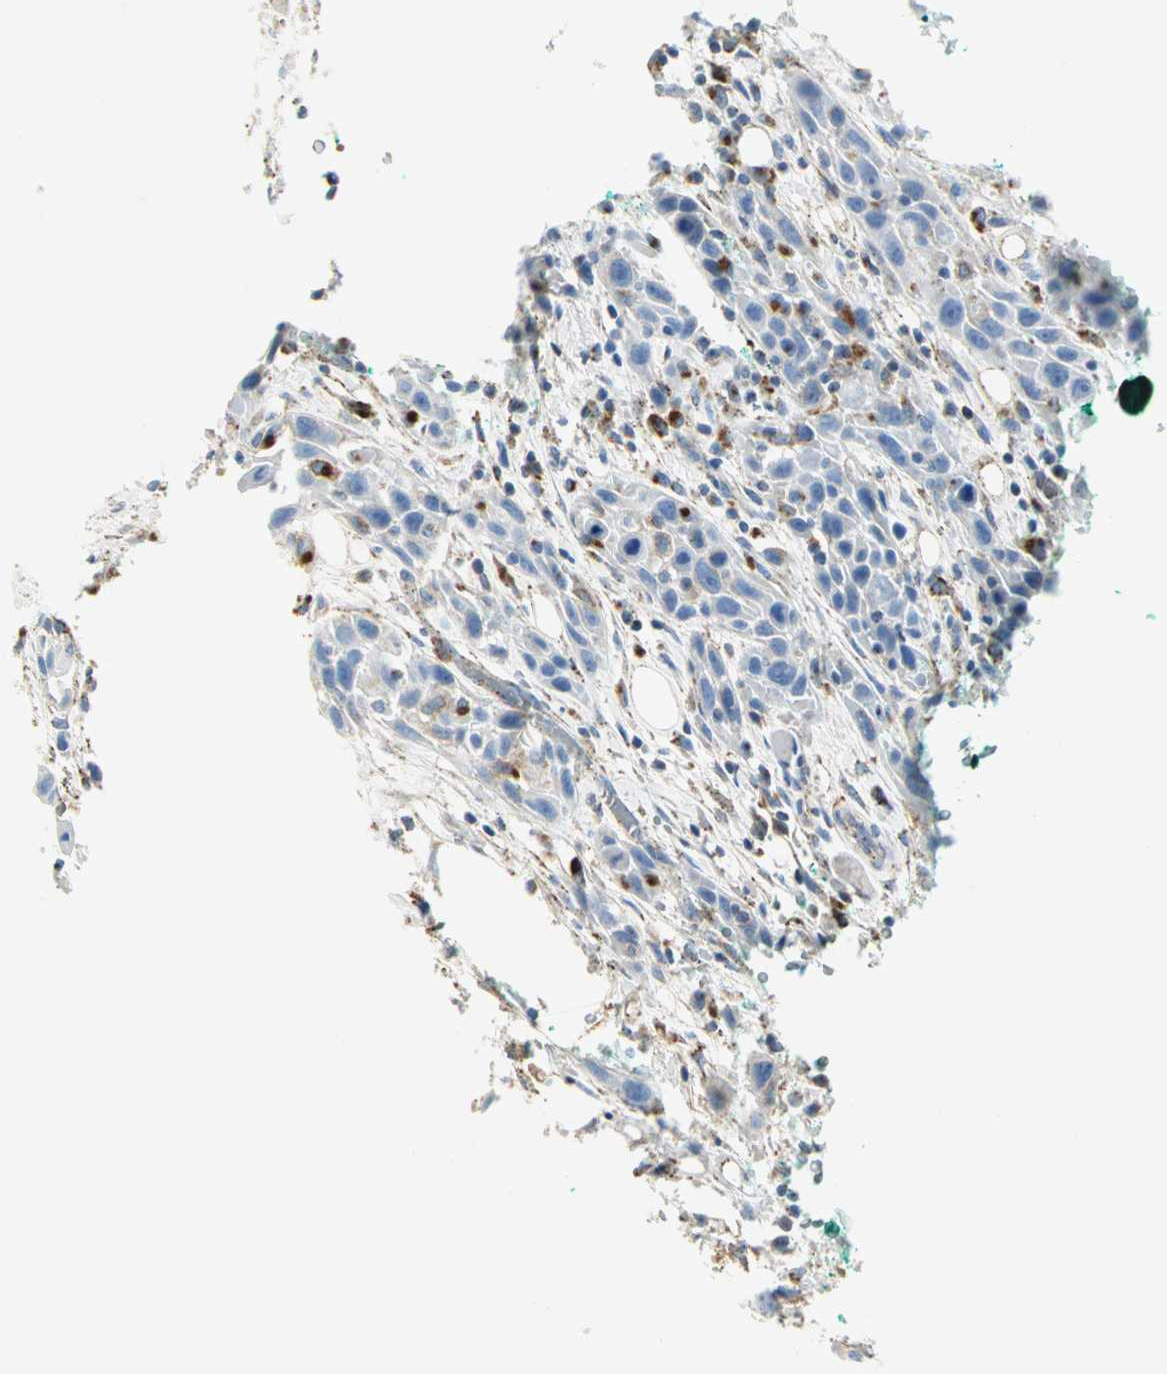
{"staining": {"intensity": "strong", "quantity": "<25%", "location": "cytoplasmic/membranous"}, "tissue": "head and neck cancer", "cell_type": "Tumor cells", "image_type": "cancer", "snomed": [{"axis": "morphology", "description": "Normal tissue, NOS"}, {"axis": "morphology", "description": "Squamous cell carcinoma, NOS"}, {"axis": "topography", "description": "Oral tissue"}, {"axis": "topography", "description": "Head-Neck"}], "caption": "Protein analysis of head and neck cancer (squamous cell carcinoma) tissue exhibits strong cytoplasmic/membranous staining in about <25% of tumor cells.", "gene": "ARSA", "patient": {"sex": "female", "age": 50}}